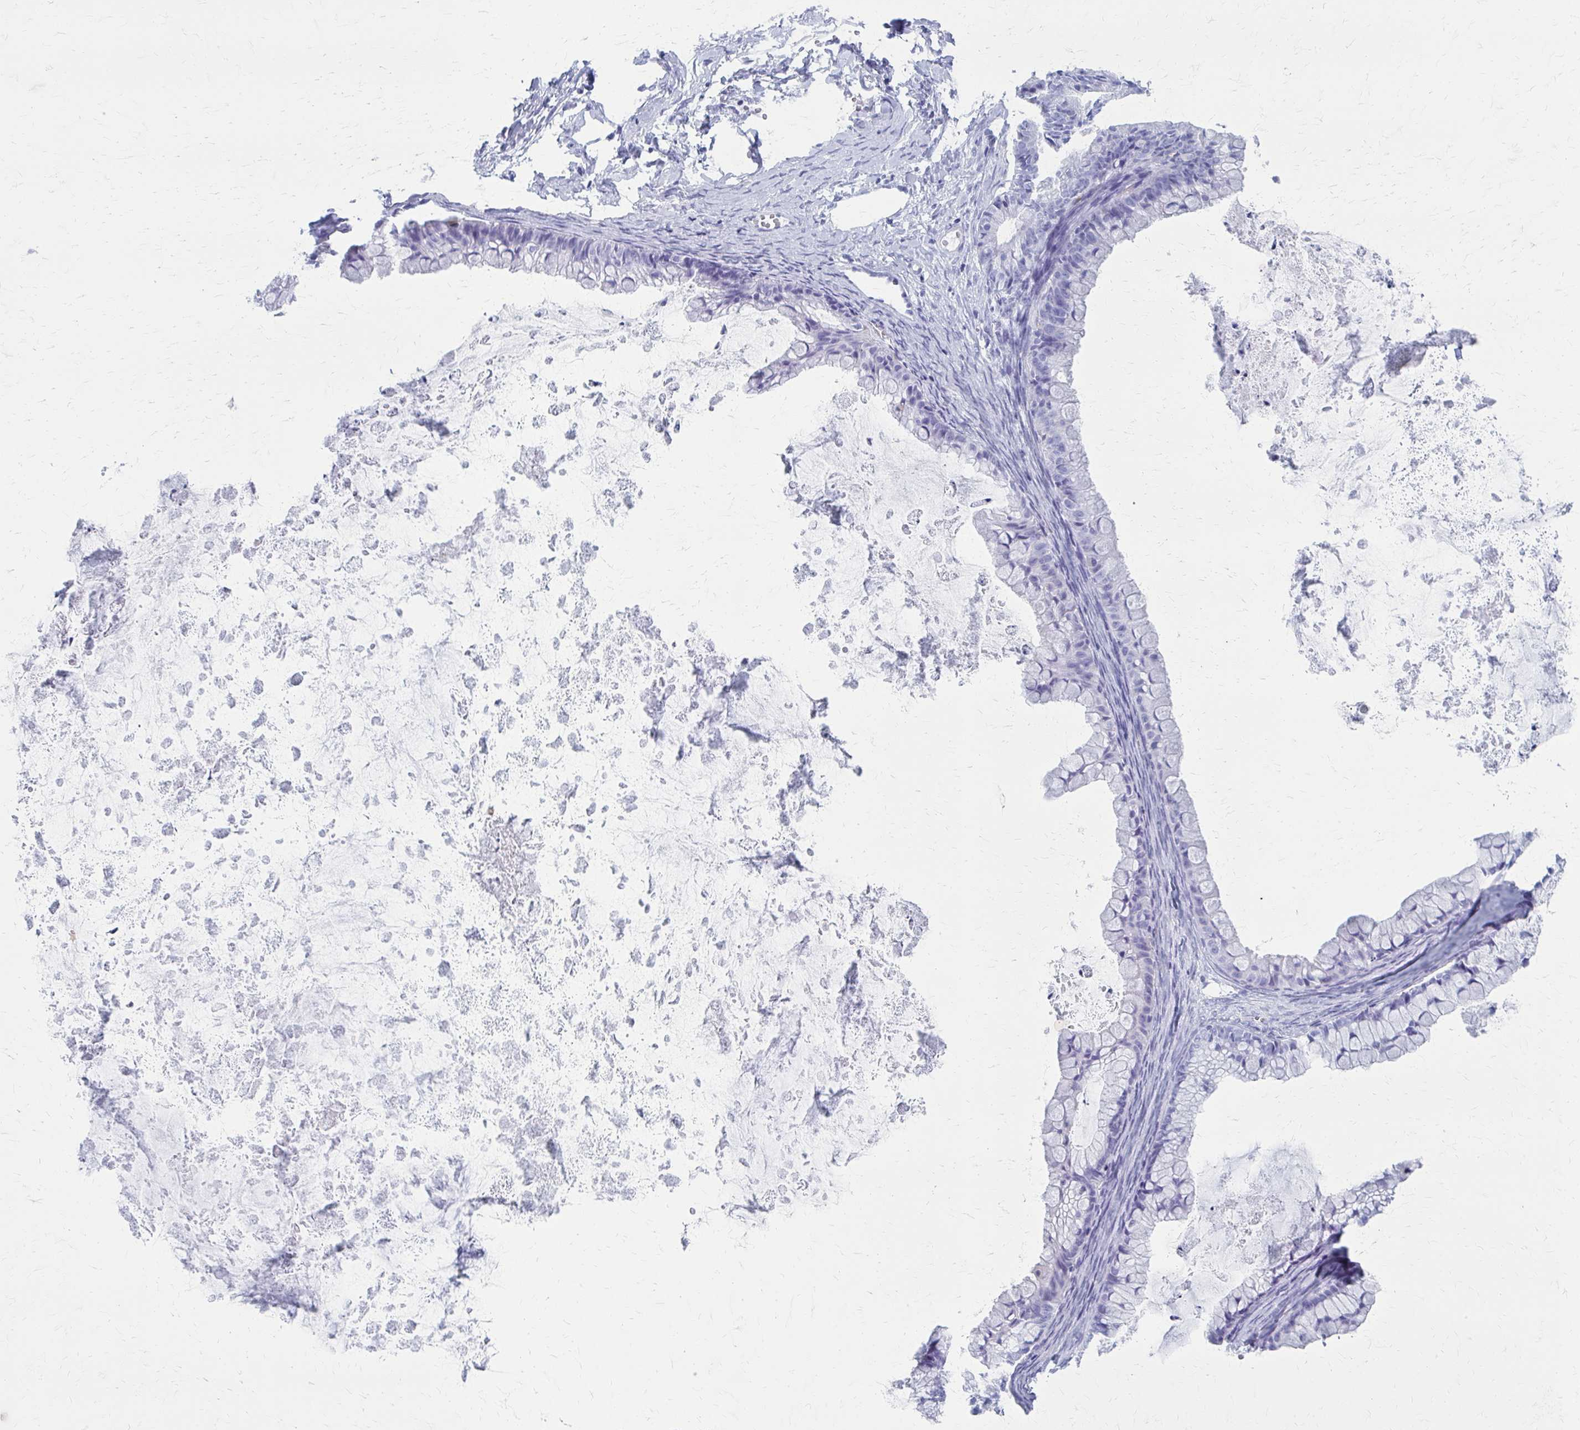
{"staining": {"intensity": "negative", "quantity": "none", "location": "none"}, "tissue": "ovarian cancer", "cell_type": "Tumor cells", "image_type": "cancer", "snomed": [{"axis": "morphology", "description": "Cystadenocarcinoma, mucinous, NOS"}, {"axis": "topography", "description": "Ovary"}], "caption": "DAB immunohistochemical staining of ovarian cancer reveals no significant positivity in tumor cells.", "gene": "CELF5", "patient": {"sex": "female", "age": 35}}